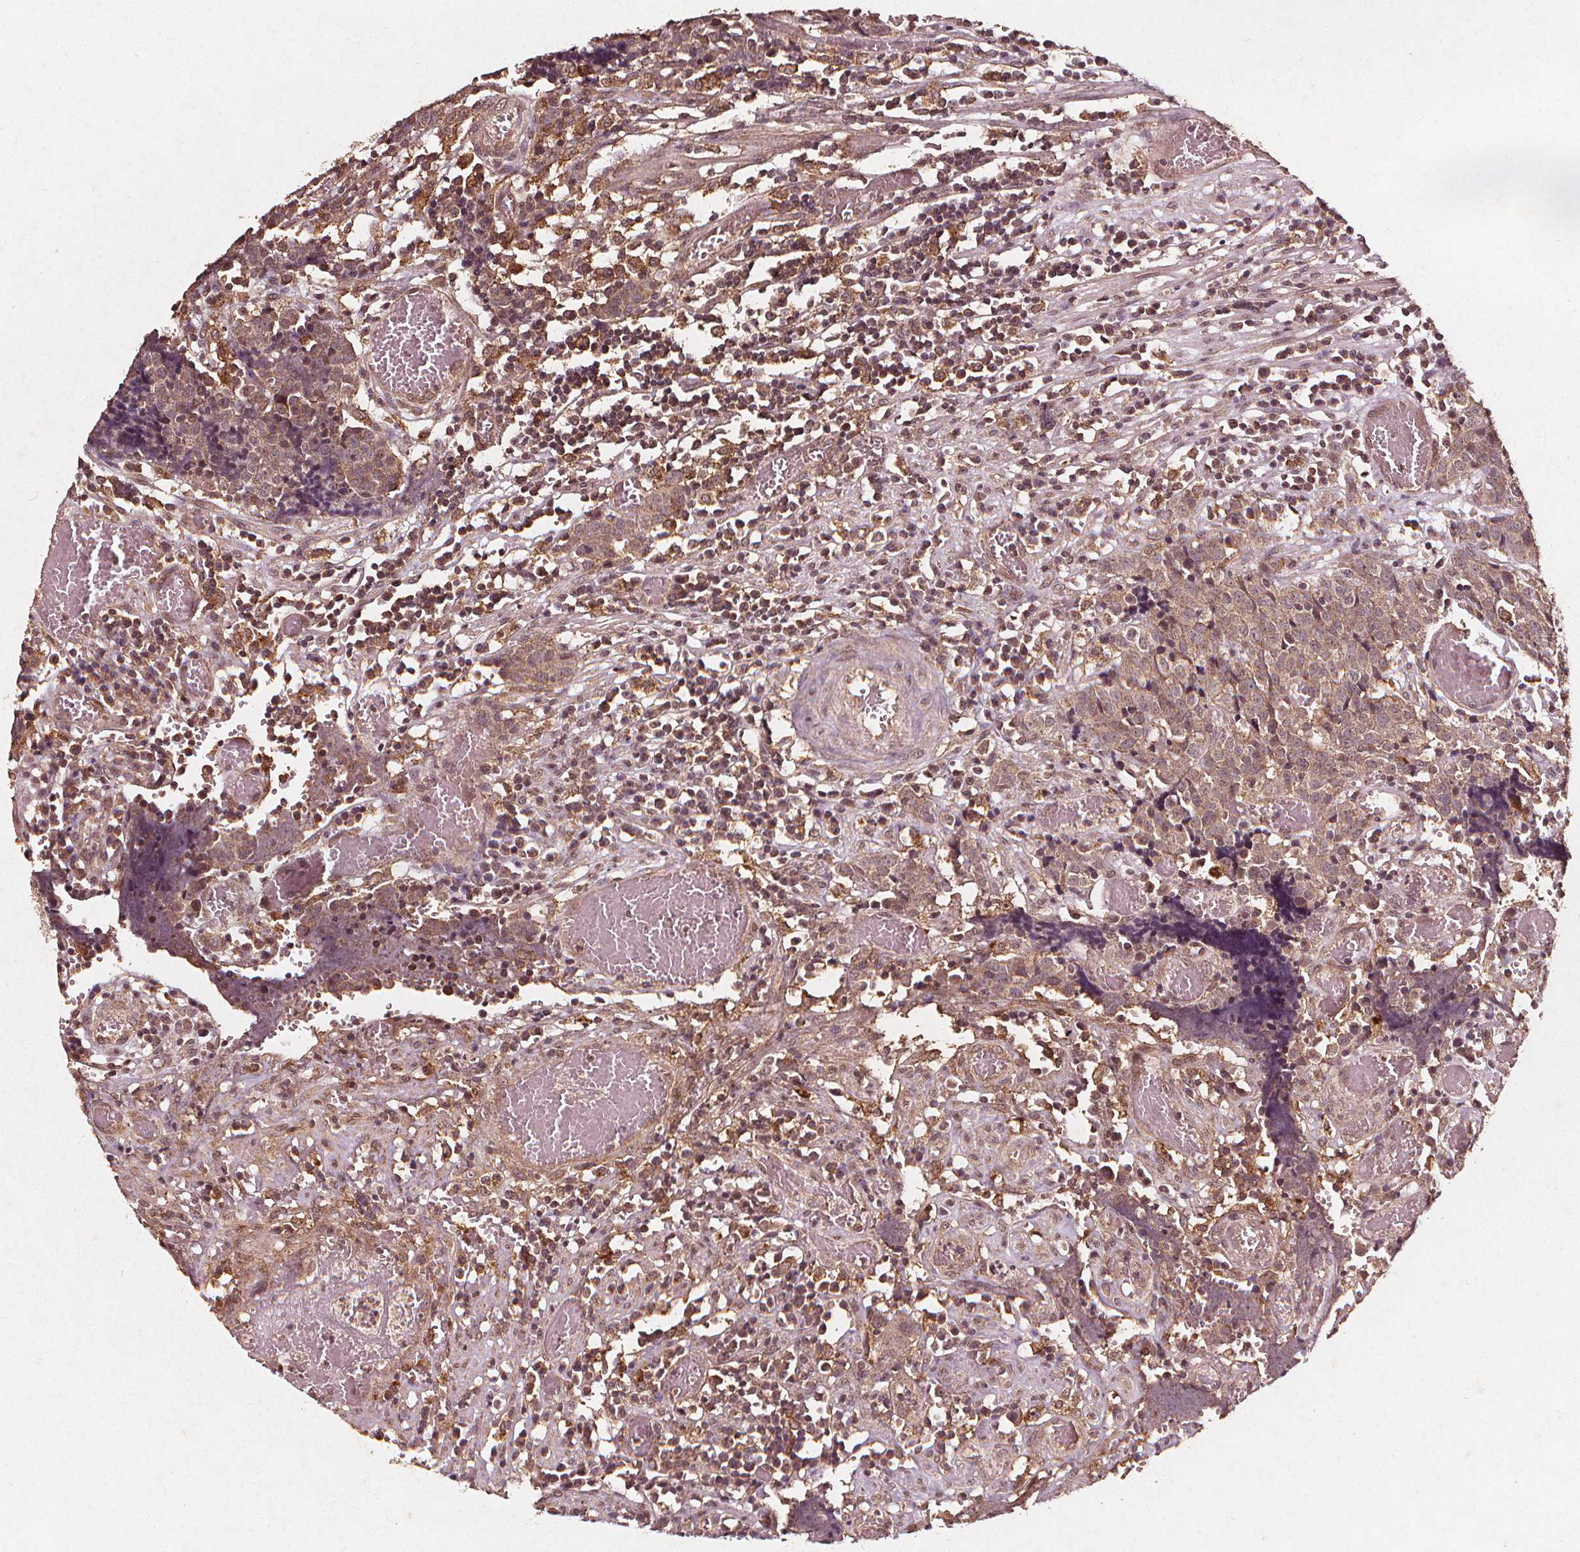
{"staining": {"intensity": "weak", "quantity": "25%-75%", "location": "cytoplasmic/membranous"}, "tissue": "prostate cancer", "cell_type": "Tumor cells", "image_type": "cancer", "snomed": [{"axis": "morphology", "description": "Adenocarcinoma, High grade"}, {"axis": "topography", "description": "Prostate and seminal vesicle, NOS"}], "caption": "Prostate cancer was stained to show a protein in brown. There is low levels of weak cytoplasmic/membranous positivity in approximately 25%-75% of tumor cells. (DAB = brown stain, brightfield microscopy at high magnification).", "gene": "ABCA1", "patient": {"sex": "male", "age": 60}}